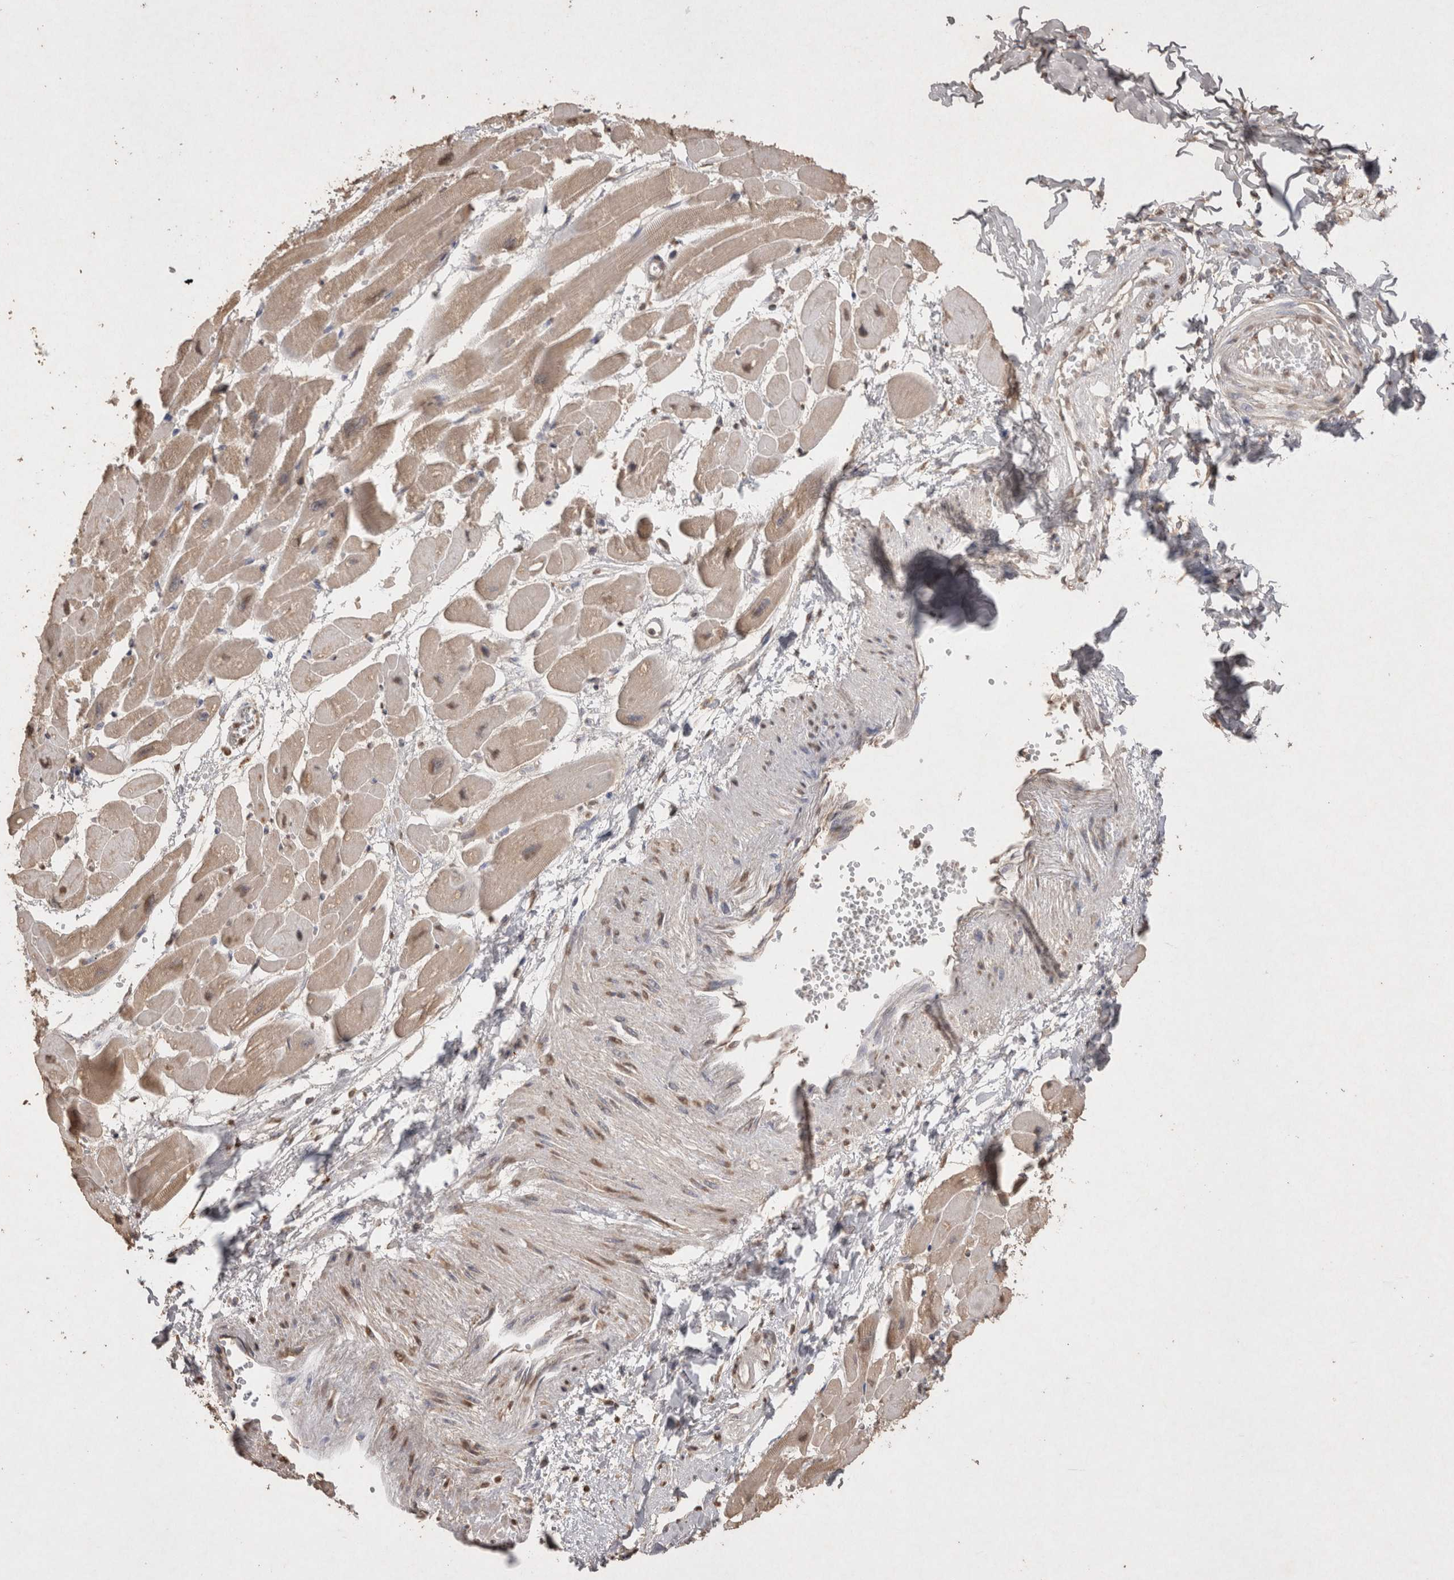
{"staining": {"intensity": "weak", "quantity": ">75%", "location": "cytoplasmic/membranous,nuclear"}, "tissue": "heart muscle", "cell_type": "Cardiomyocytes", "image_type": "normal", "snomed": [{"axis": "morphology", "description": "Normal tissue, NOS"}, {"axis": "topography", "description": "Heart"}], "caption": "Unremarkable heart muscle exhibits weak cytoplasmic/membranous,nuclear positivity in about >75% of cardiomyocytes, visualized by immunohistochemistry.", "gene": "MLX", "patient": {"sex": "female", "age": 54}}